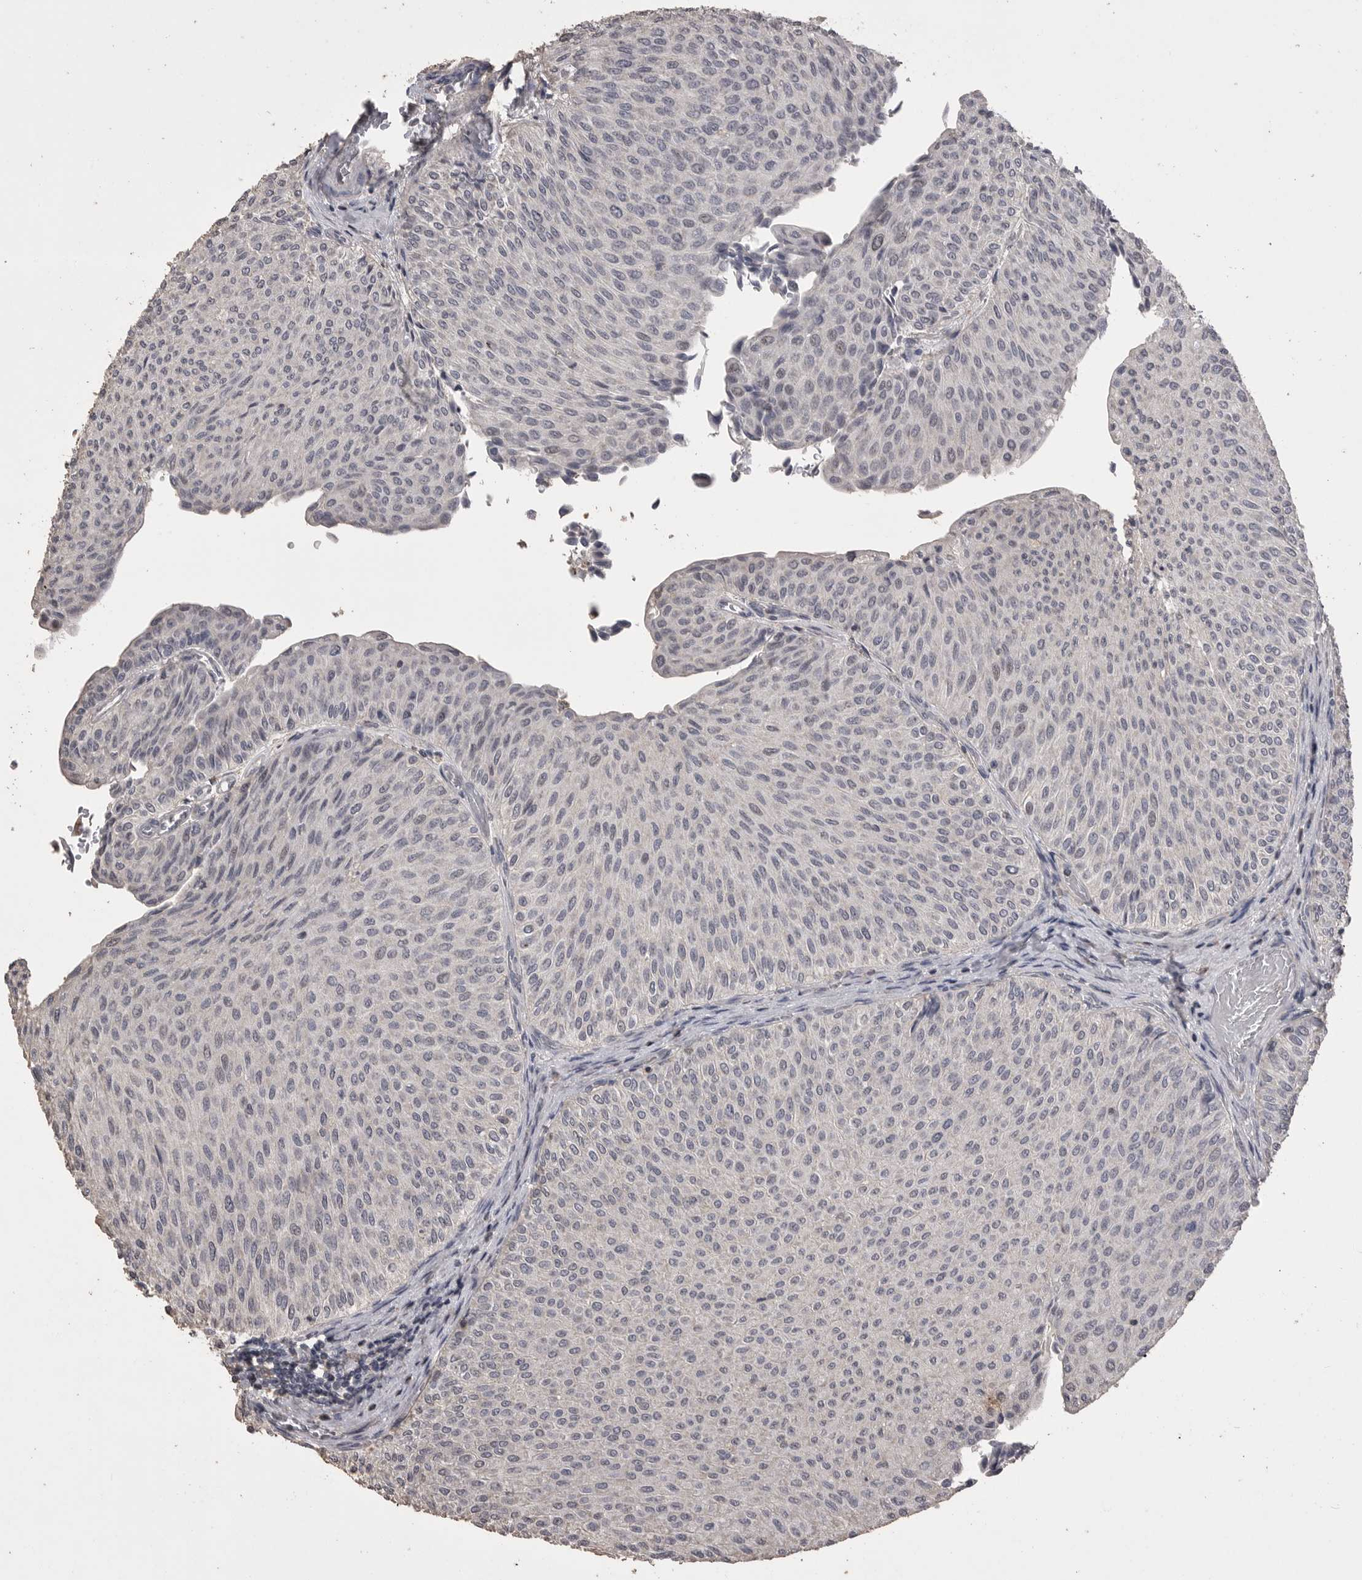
{"staining": {"intensity": "negative", "quantity": "none", "location": "none"}, "tissue": "urothelial cancer", "cell_type": "Tumor cells", "image_type": "cancer", "snomed": [{"axis": "morphology", "description": "Urothelial carcinoma, Low grade"}, {"axis": "topography", "description": "Urinary bladder"}], "caption": "Tumor cells show no significant expression in urothelial carcinoma (low-grade).", "gene": "MMP7", "patient": {"sex": "male", "age": 78}}